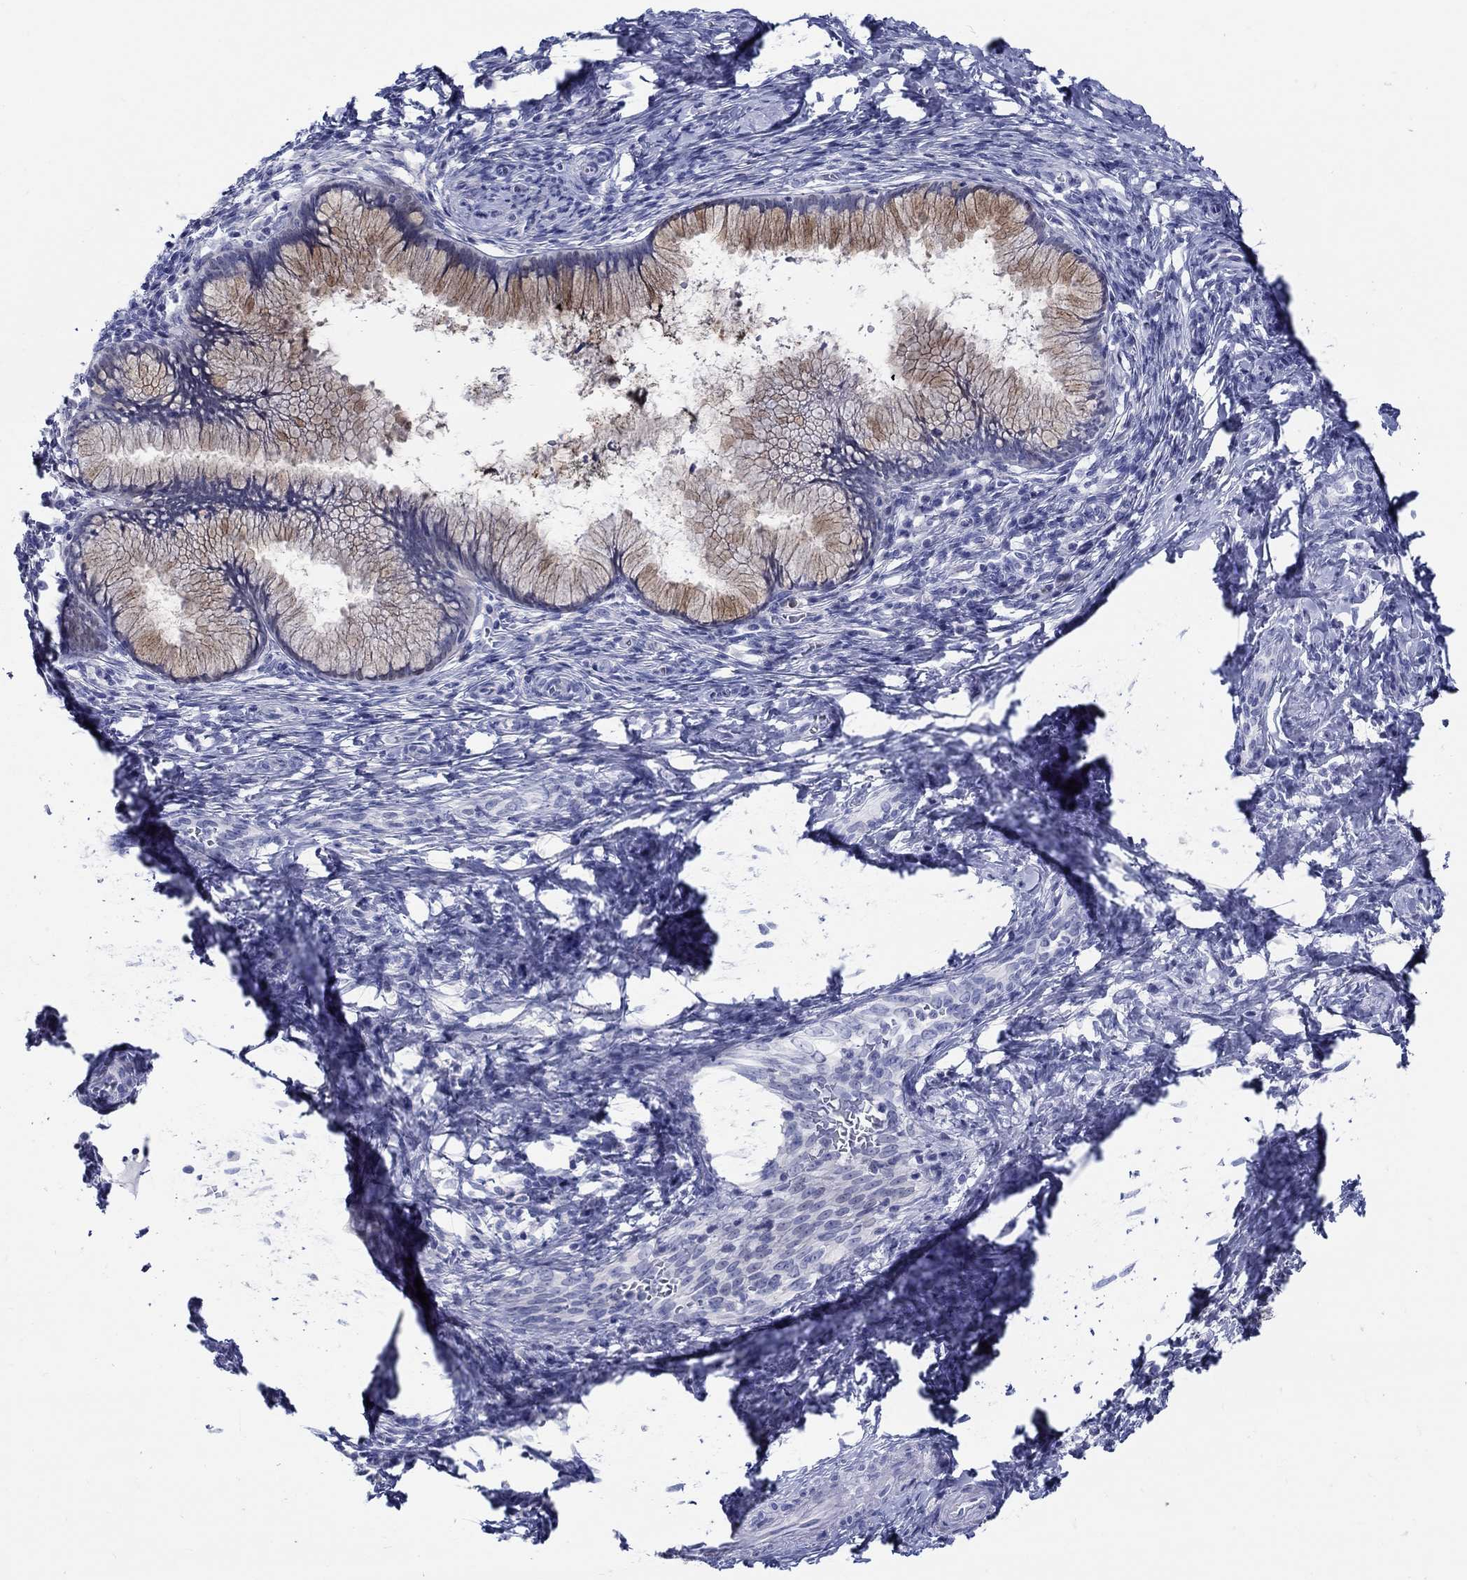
{"staining": {"intensity": "negative", "quantity": "none", "location": "none"}, "tissue": "cervical cancer", "cell_type": "Tumor cells", "image_type": "cancer", "snomed": [{"axis": "morphology", "description": "Squamous cell carcinoma, NOS"}, {"axis": "topography", "description": "Cervix"}], "caption": "Protein analysis of squamous cell carcinoma (cervical) reveals no significant staining in tumor cells.", "gene": "CRYGS", "patient": {"sex": "female", "age": 54}}